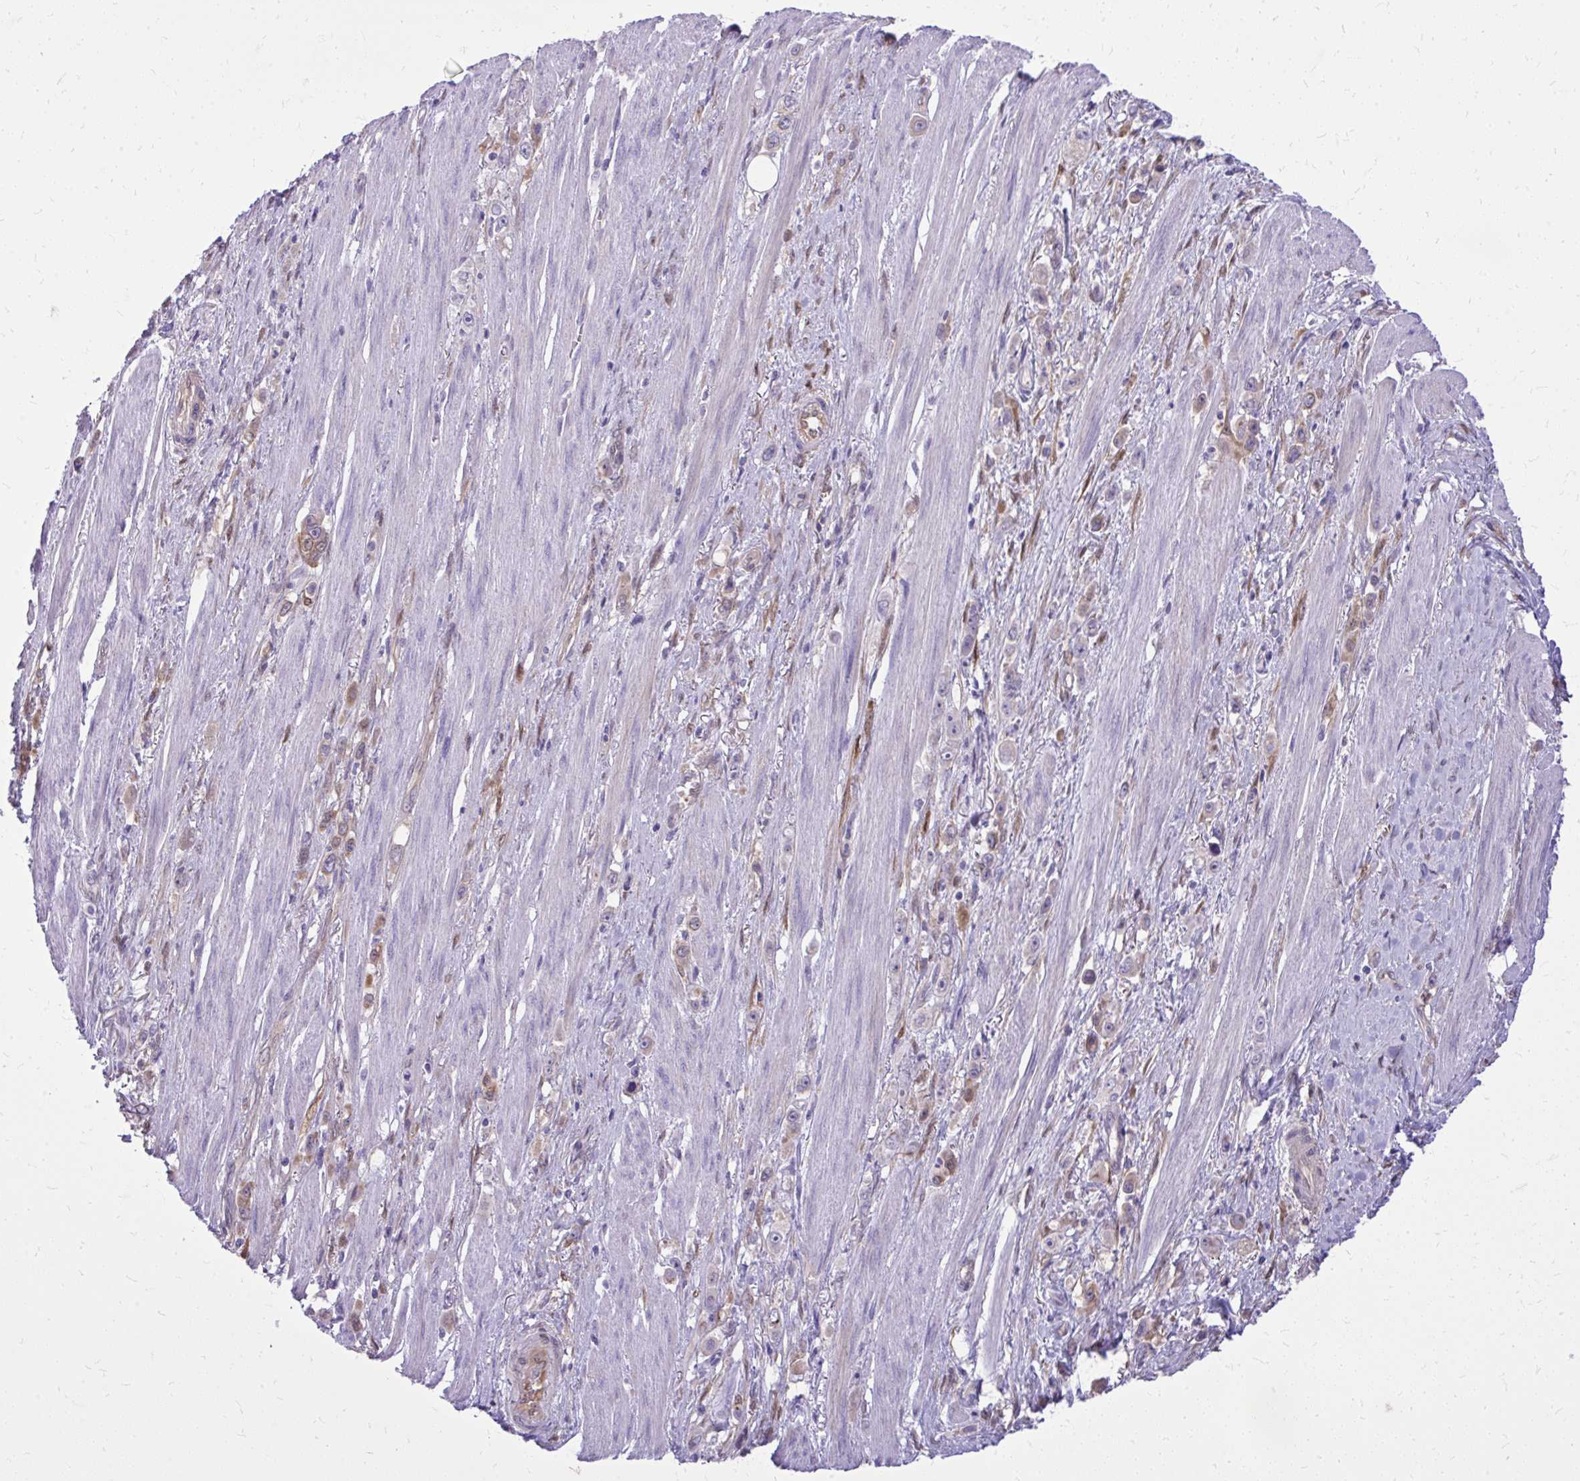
{"staining": {"intensity": "moderate", "quantity": ">75%", "location": "cytoplasmic/membranous"}, "tissue": "stomach cancer", "cell_type": "Tumor cells", "image_type": "cancer", "snomed": [{"axis": "morphology", "description": "Adenocarcinoma, NOS"}, {"axis": "topography", "description": "Stomach, upper"}], "caption": "Adenocarcinoma (stomach) tissue displays moderate cytoplasmic/membranous positivity in about >75% of tumor cells, visualized by immunohistochemistry. (DAB = brown stain, brightfield microscopy at high magnification).", "gene": "NNMT", "patient": {"sex": "male", "age": 75}}